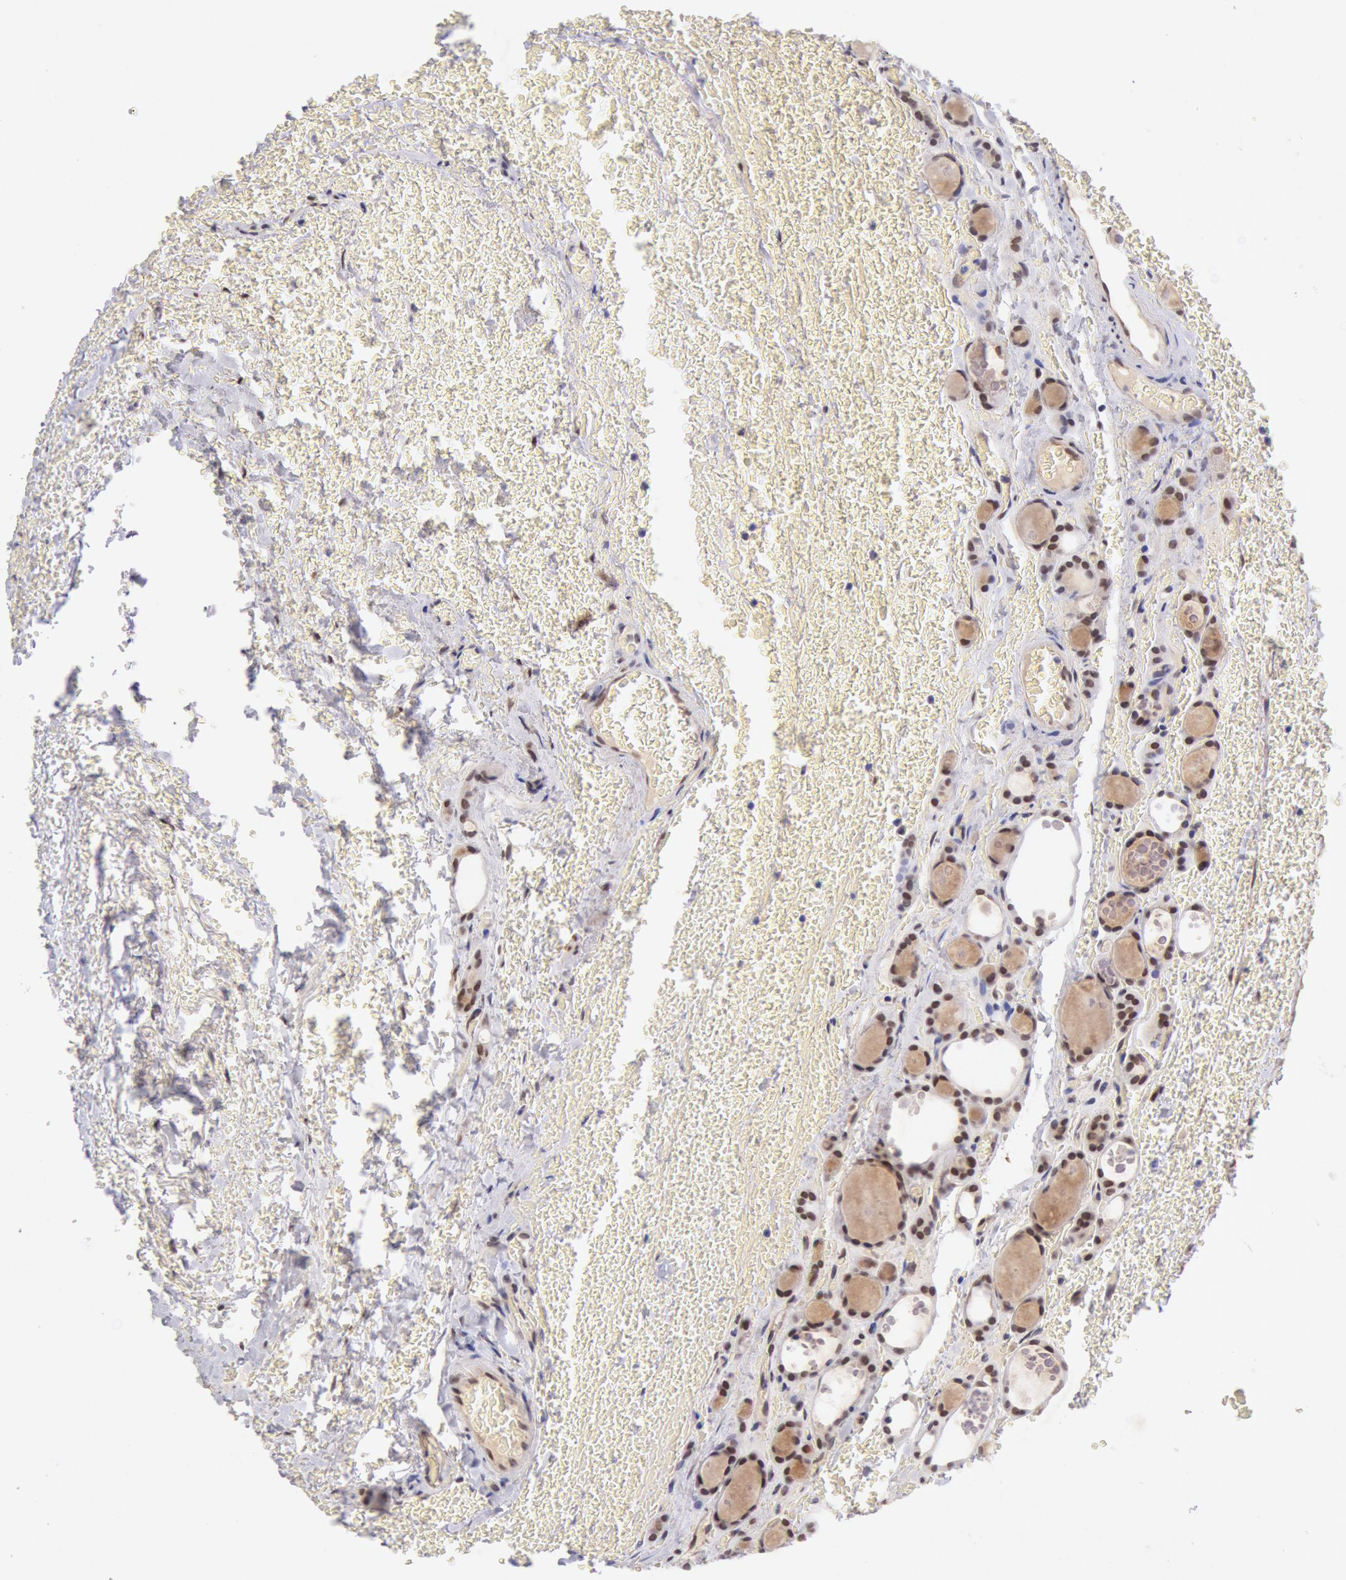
{"staining": {"intensity": "strong", "quantity": ">75%", "location": "nuclear"}, "tissue": "thyroid cancer", "cell_type": "Tumor cells", "image_type": "cancer", "snomed": [{"axis": "morphology", "description": "Follicular adenoma carcinoma, NOS"}, {"axis": "topography", "description": "Thyroid gland"}], "caption": "A micrograph of human thyroid cancer (follicular adenoma carcinoma) stained for a protein demonstrates strong nuclear brown staining in tumor cells.", "gene": "CDKN2B", "patient": {"sex": "female", "age": 71}}